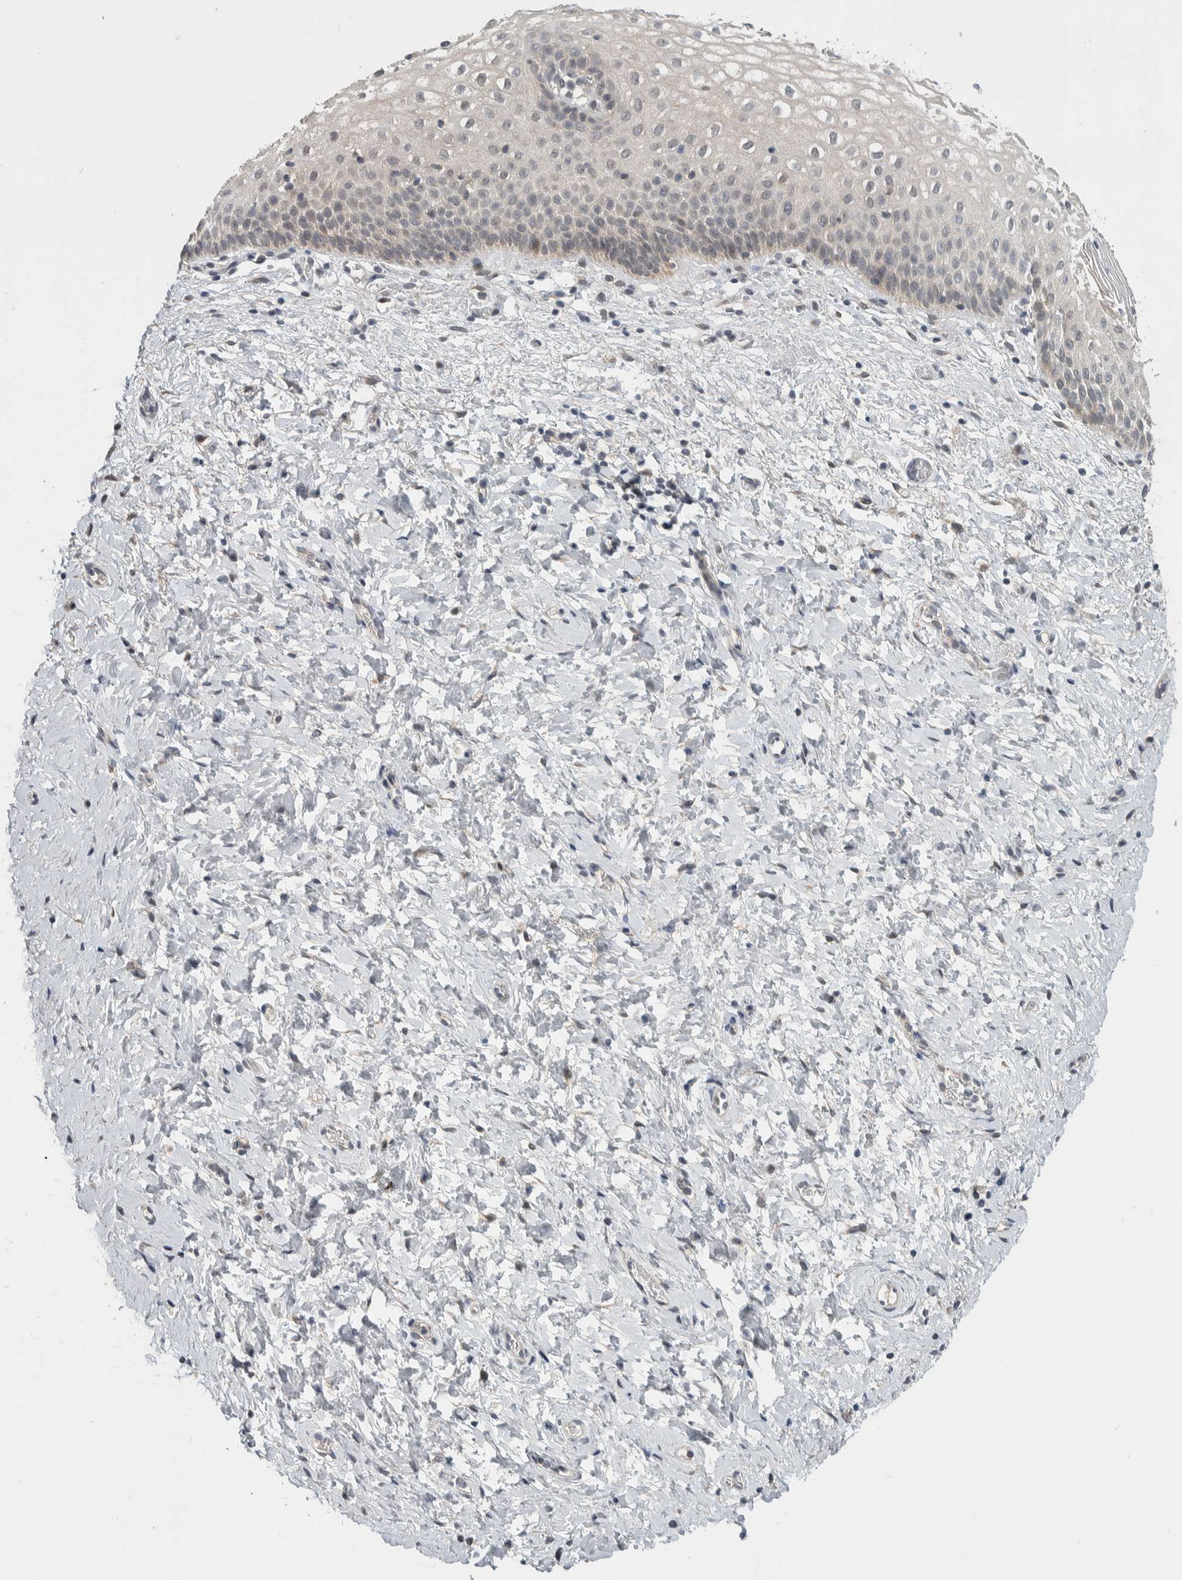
{"staining": {"intensity": "negative", "quantity": "none", "location": "none"}, "tissue": "cervix", "cell_type": "Squamous epithelial cells", "image_type": "normal", "snomed": [{"axis": "morphology", "description": "Normal tissue, NOS"}, {"axis": "topography", "description": "Cervix"}], "caption": "A histopathology image of cervix stained for a protein reveals no brown staining in squamous epithelial cells.", "gene": "SHPK", "patient": {"sex": "female", "age": 72}}